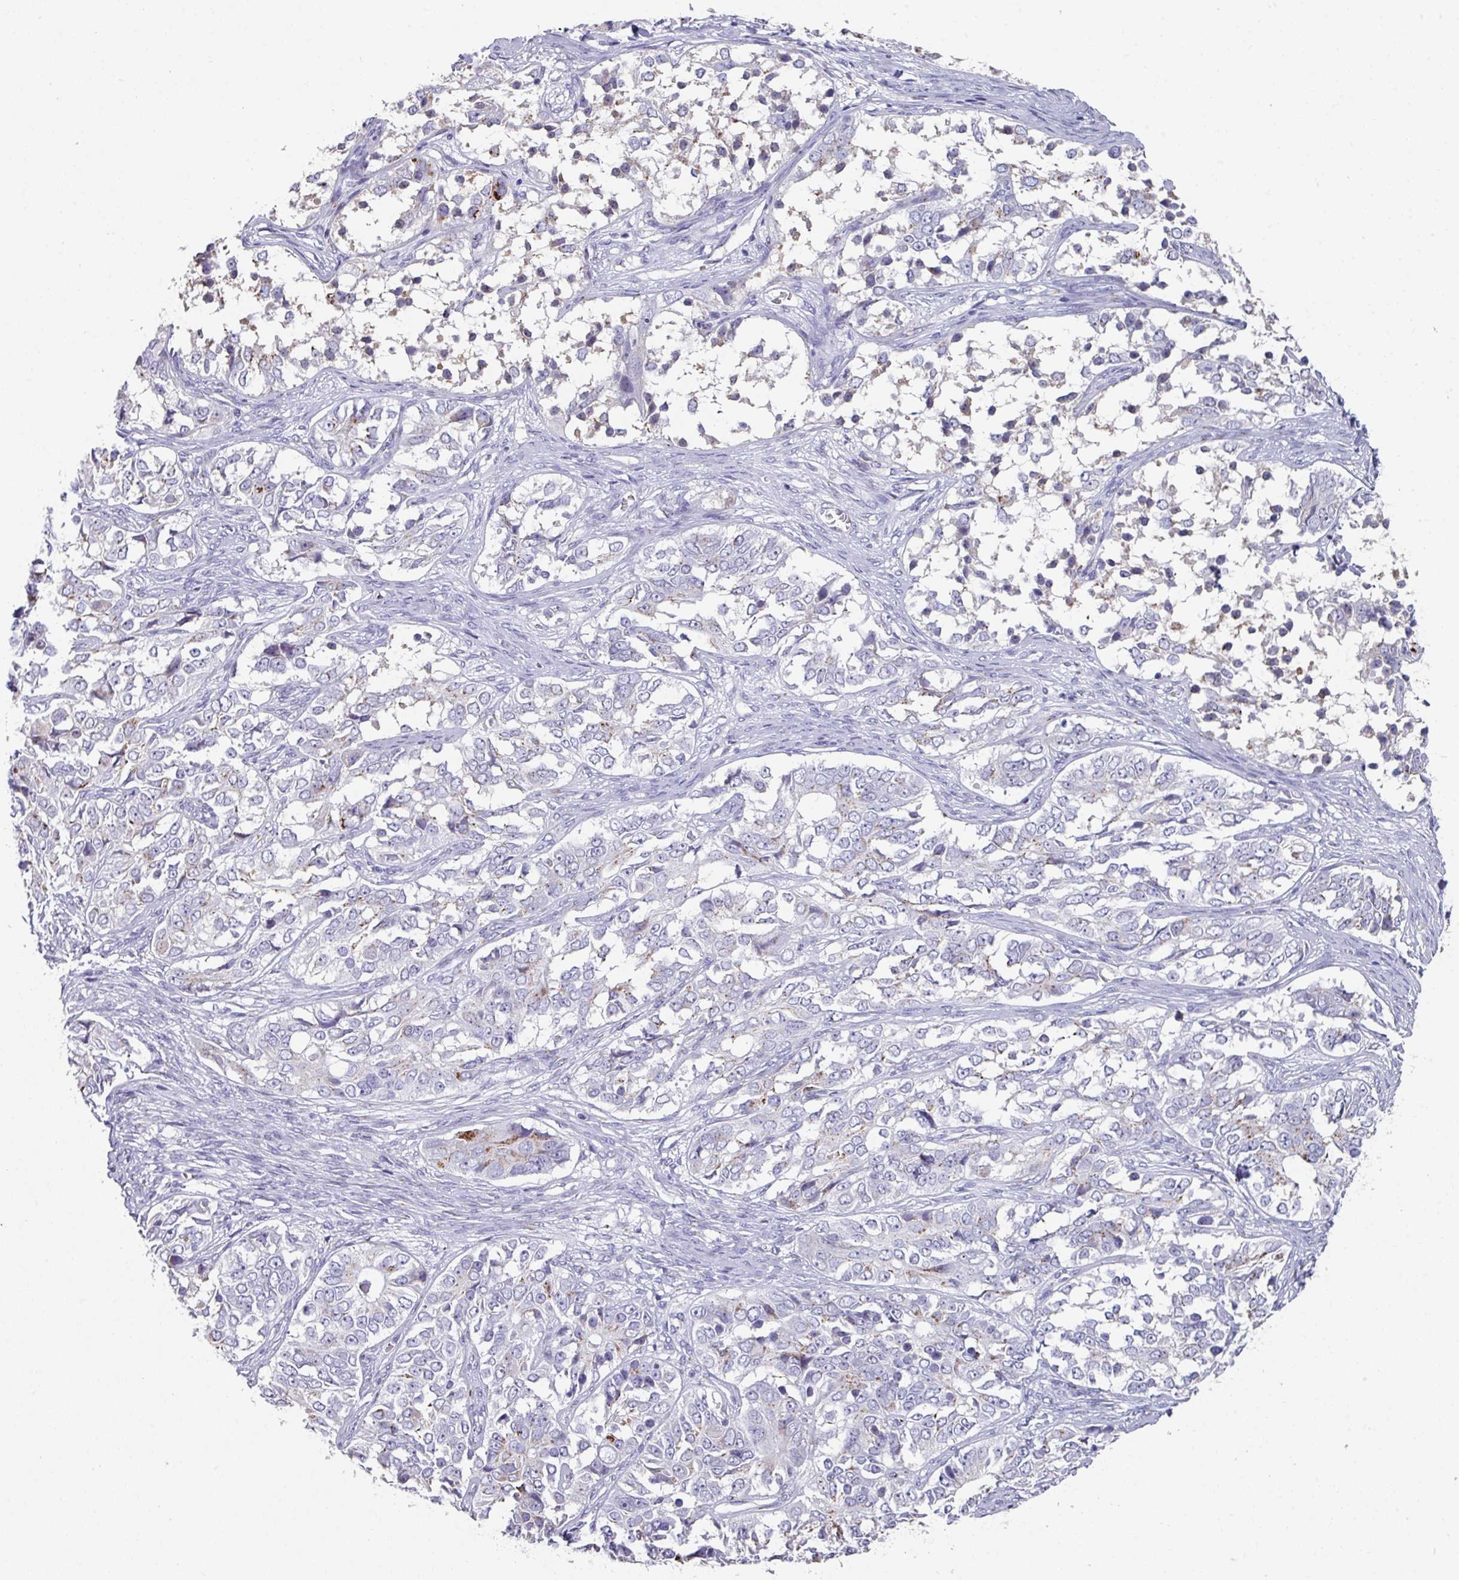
{"staining": {"intensity": "moderate", "quantity": "<25%", "location": "cytoplasmic/membranous"}, "tissue": "ovarian cancer", "cell_type": "Tumor cells", "image_type": "cancer", "snomed": [{"axis": "morphology", "description": "Carcinoma, endometroid"}, {"axis": "topography", "description": "Ovary"}], "caption": "Ovarian endometroid carcinoma stained for a protein reveals moderate cytoplasmic/membranous positivity in tumor cells. The staining is performed using DAB (3,3'-diaminobenzidine) brown chromogen to label protein expression. The nuclei are counter-stained blue using hematoxylin.", "gene": "VKORC1L1", "patient": {"sex": "female", "age": 51}}